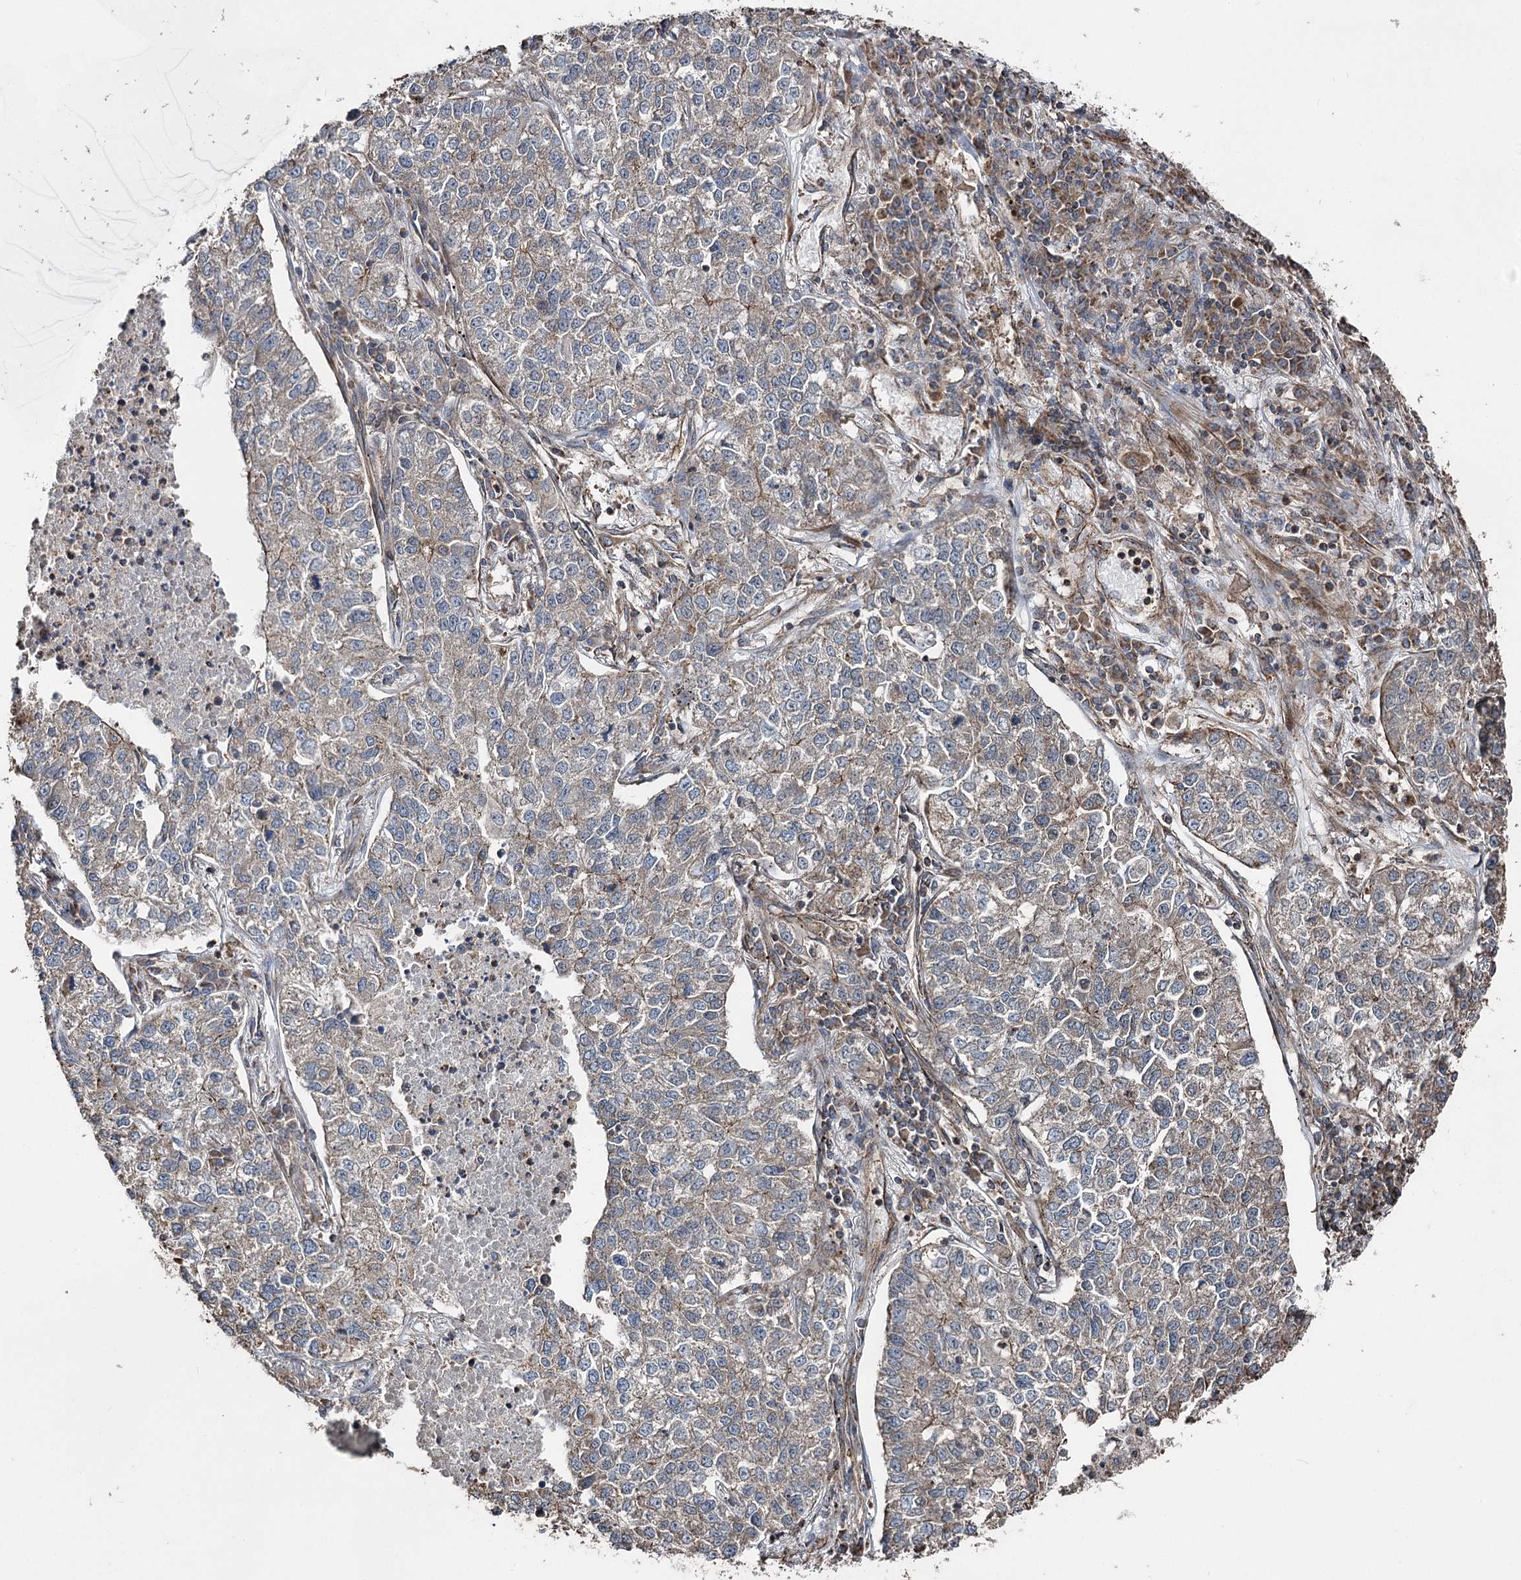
{"staining": {"intensity": "weak", "quantity": "<25%", "location": "cytoplasmic/membranous"}, "tissue": "lung cancer", "cell_type": "Tumor cells", "image_type": "cancer", "snomed": [{"axis": "morphology", "description": "Adenocarcinoma, NOS"}, {"axis": "topography", "description": "Lung"}], "caption": "Human lung adenocarcinoma stained for a protein using immunohistochemistry exhibits no staining in tumor cells.", "gene": "ITFG2", "patient": {"sex": "male", "age": 49}}